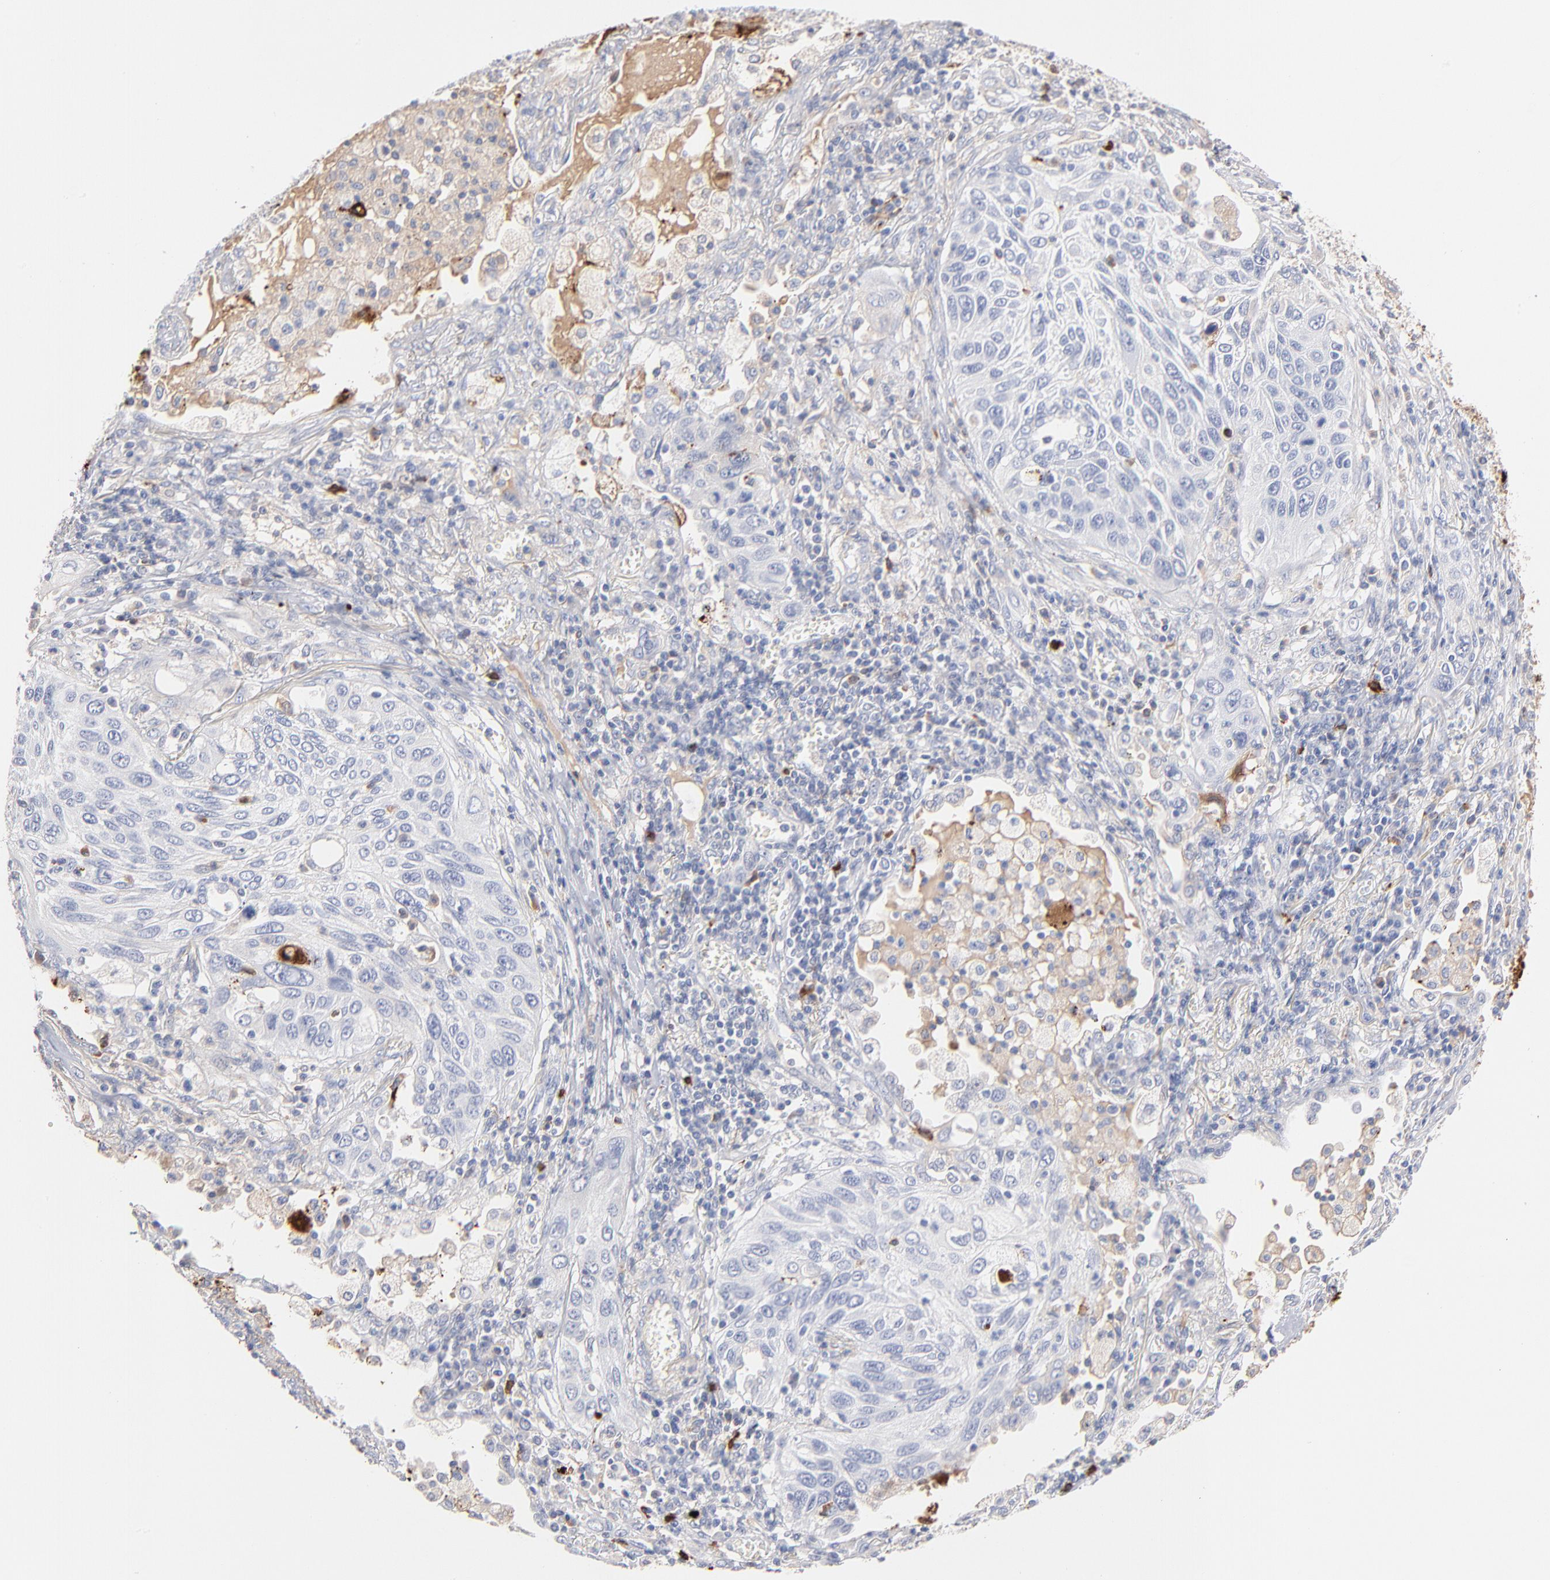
{"staining": {"intensity": "negative", "quantity": "none", "location": "none"}, "tissue": "lung cancer", "cell_type": "Tumor cells", "image_type": "cancer", "snomed": [{"axis": "morphology", "description": "Squamous cell carcinoma, NOS"}, {"axis": "topography", "description": "Lung"}], "caption": "This is an immunohistochemistry photomicrograph of human lung cancer. There is no expression in tumor cells.", "gene": "APOH", "patient": {"sex": "female", "age": 76}}